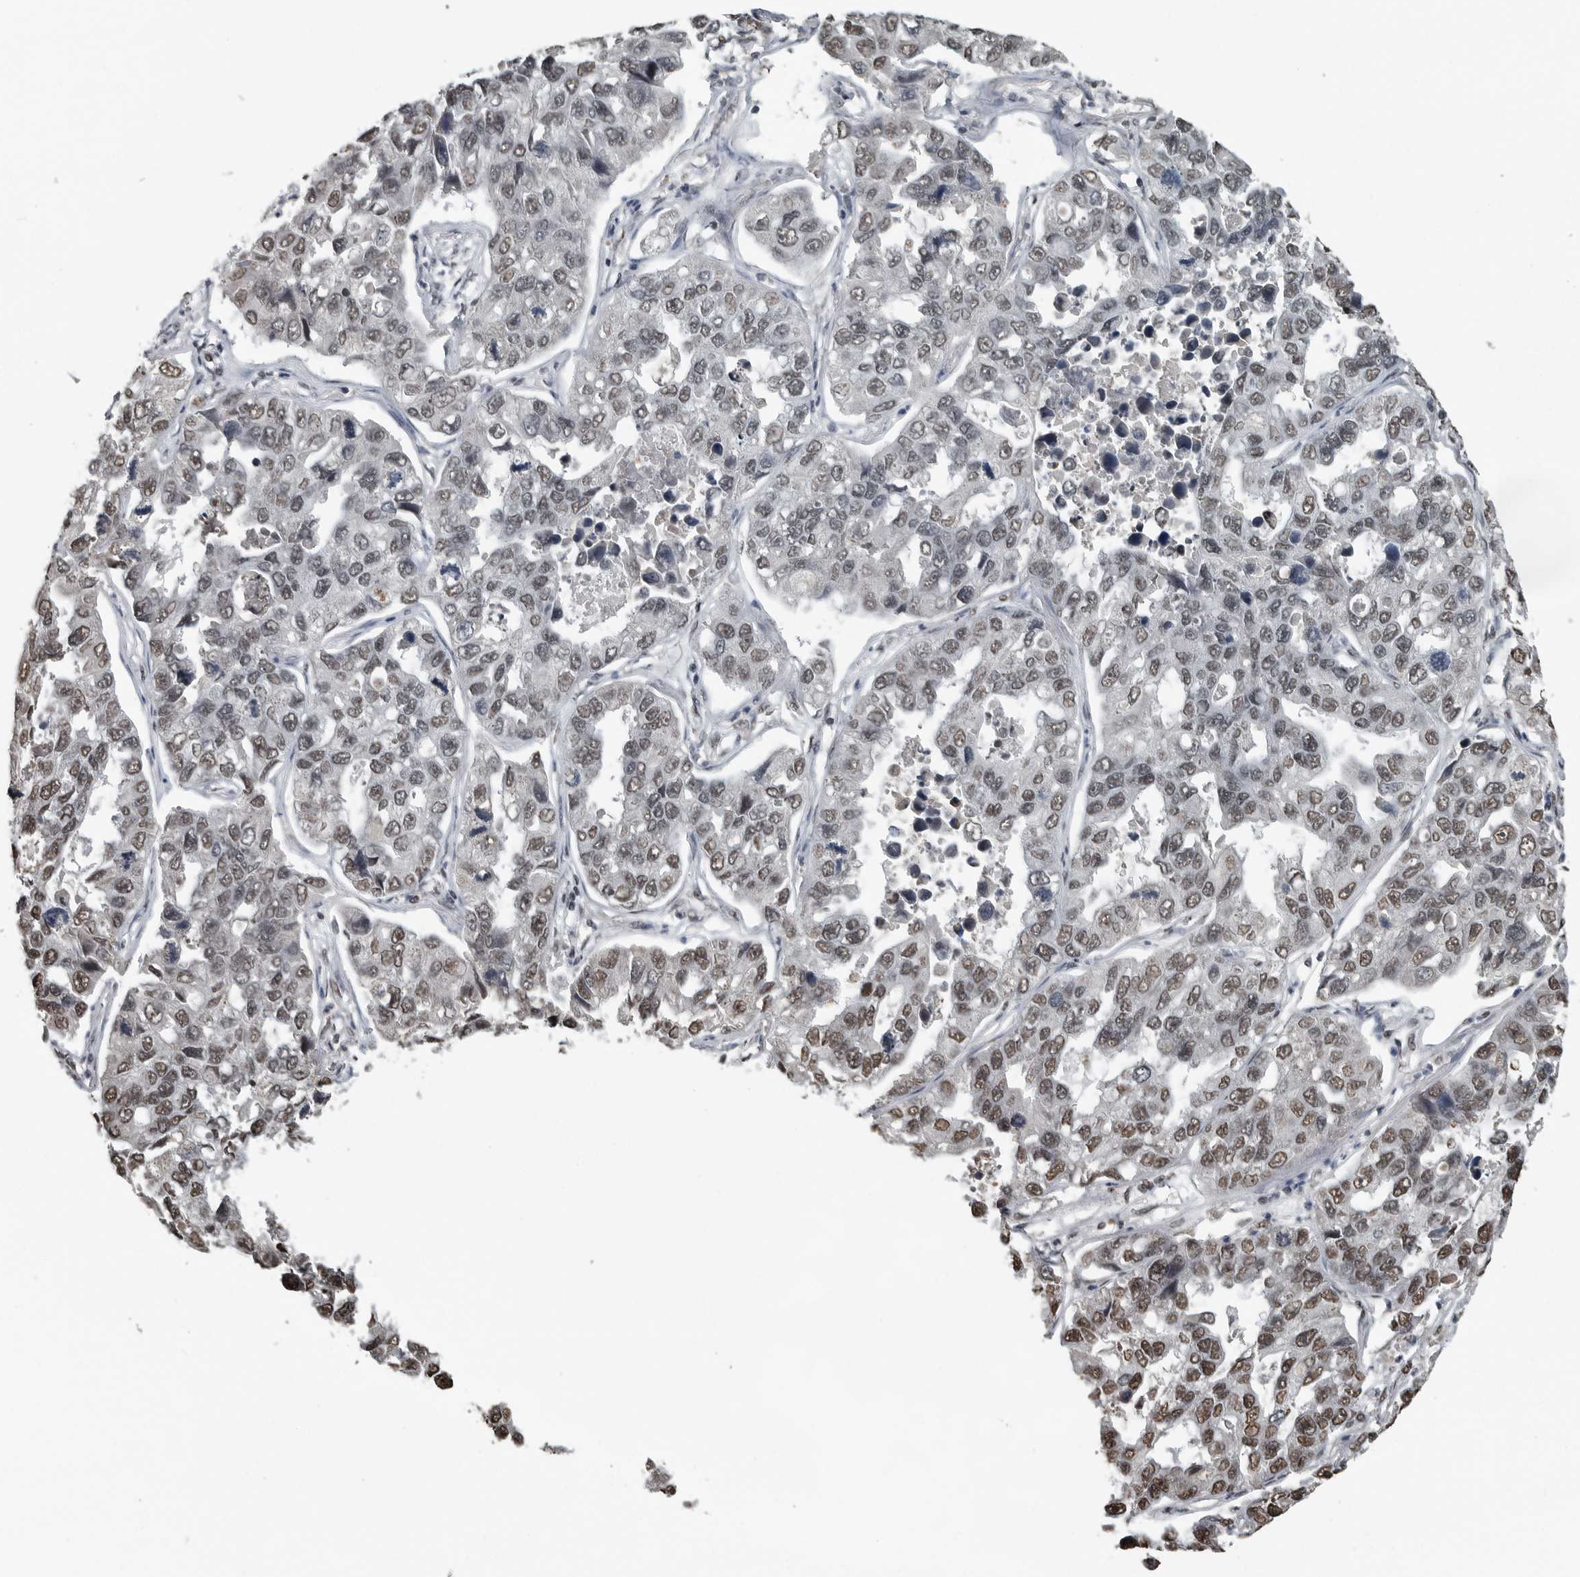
{"staining": {"intensity": "moderate", "quantity": ">75%", "location": "nuclear"}, "tissue": "lung cancer", "cell_type": "Tumor cells", "image_type": "cancer", "snomed": [{"axis": "morphology", "description": "Adenocarcinoma, NOS"}, {"axis": "topography", "description": "Lung"}], "caption": "Lung cancer (adenocarcinoma) was stained to show a protein in brown. There is medium levels of moderate nuclear expression in about >75% of tumor cells. The protein of interest is shown in brown color, while the nuclei are stained blue.", "gene": "TGS1", "patient": {"sex": "male", "age": 64}}